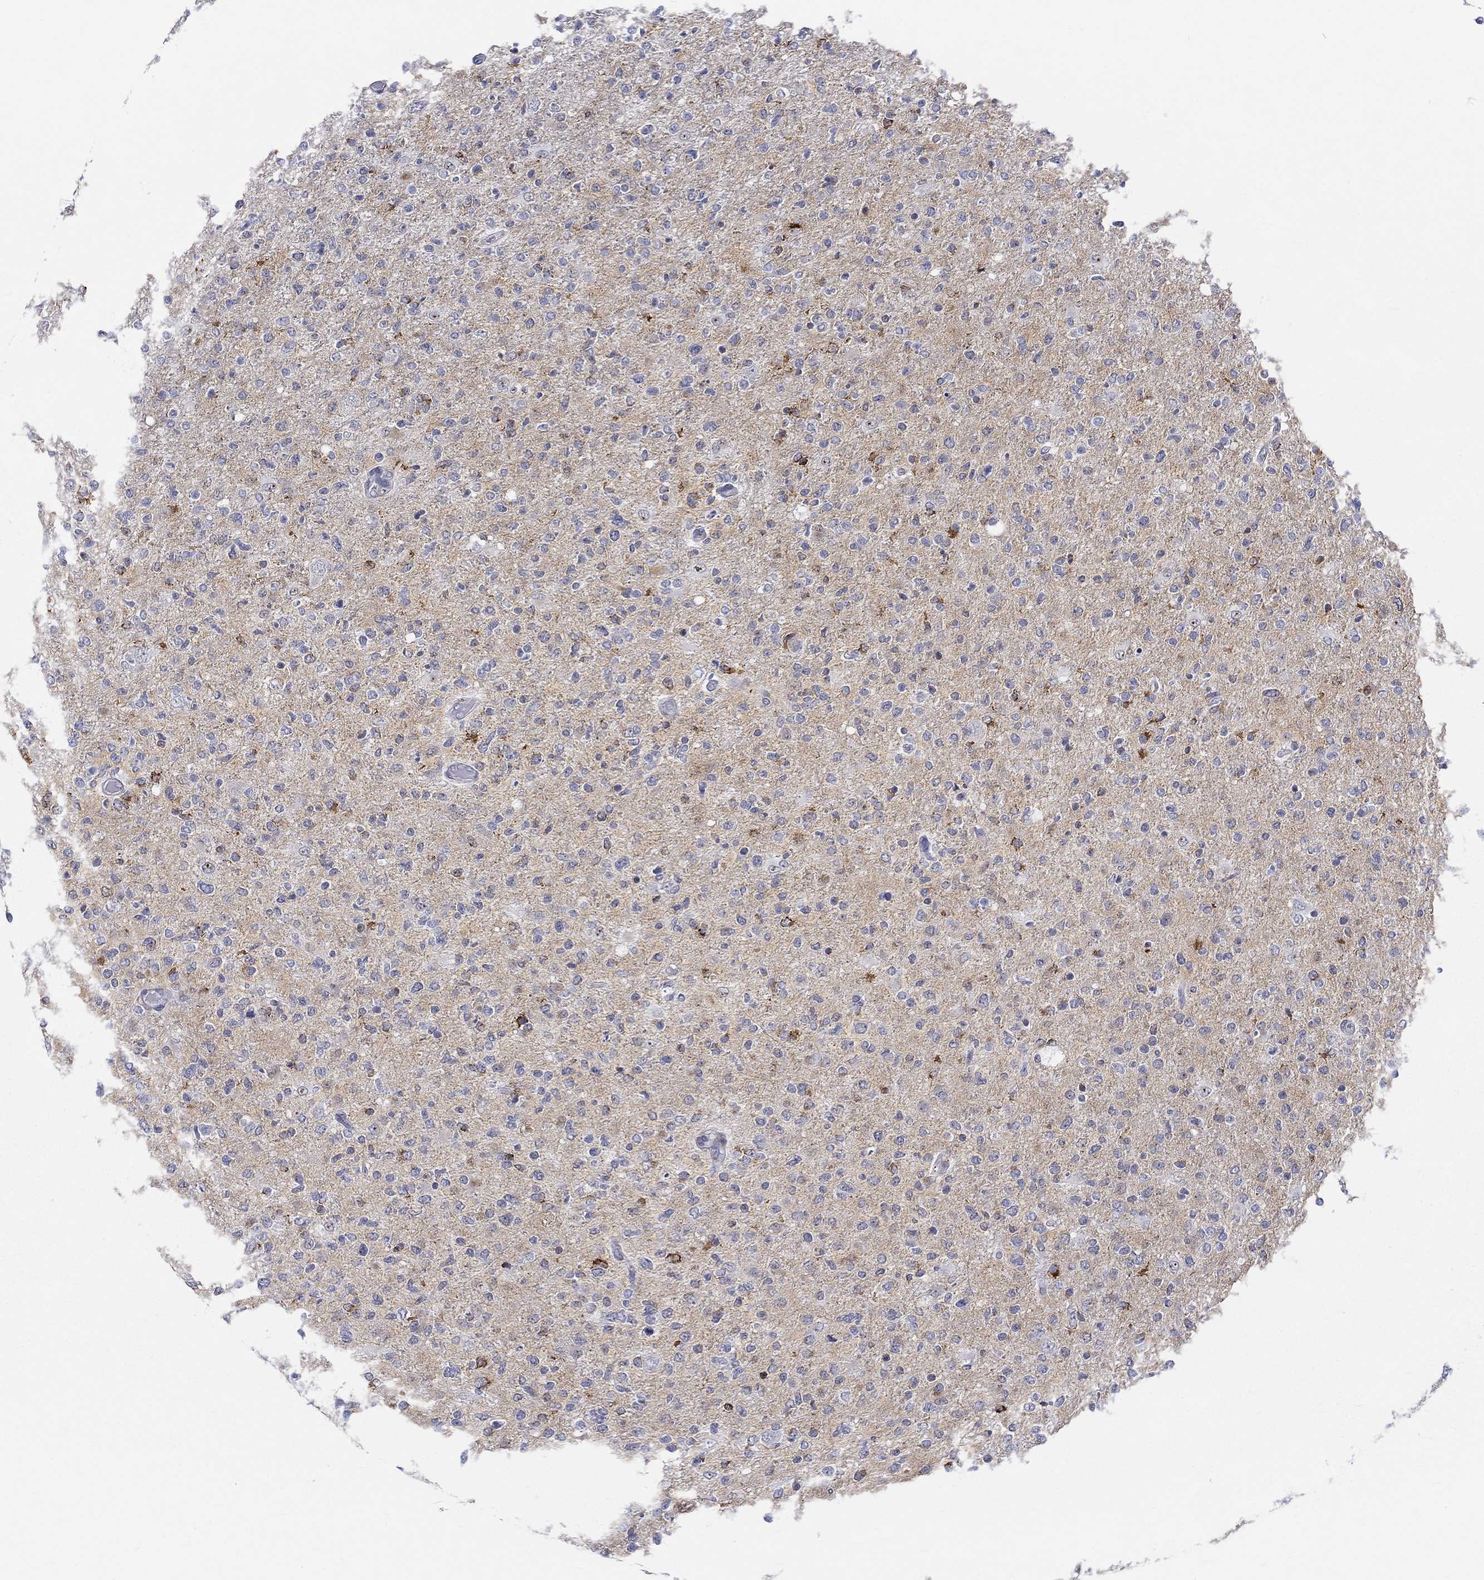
{"staining": {"intensity": "strong", "quantity": "<25%", "location": "cytoplasmic/membranous"}, "tissue": "glioma", "cell_type": "Tumor cells", "image_type": "cancer", "snomed": [{"axis": "morphology", "description": "Glioma, malignant, High grade"}, {"axis": "topography", "description": "Cerebral cortex"}], "caption": "Glioma tissue displays strong cytoplasmic/membranous staining in about <25% of tumor cells, visualized by immunohistochemistry.", "gene": "ST6GALNAC1", "patient": {"sex": "male", "age": 70}}